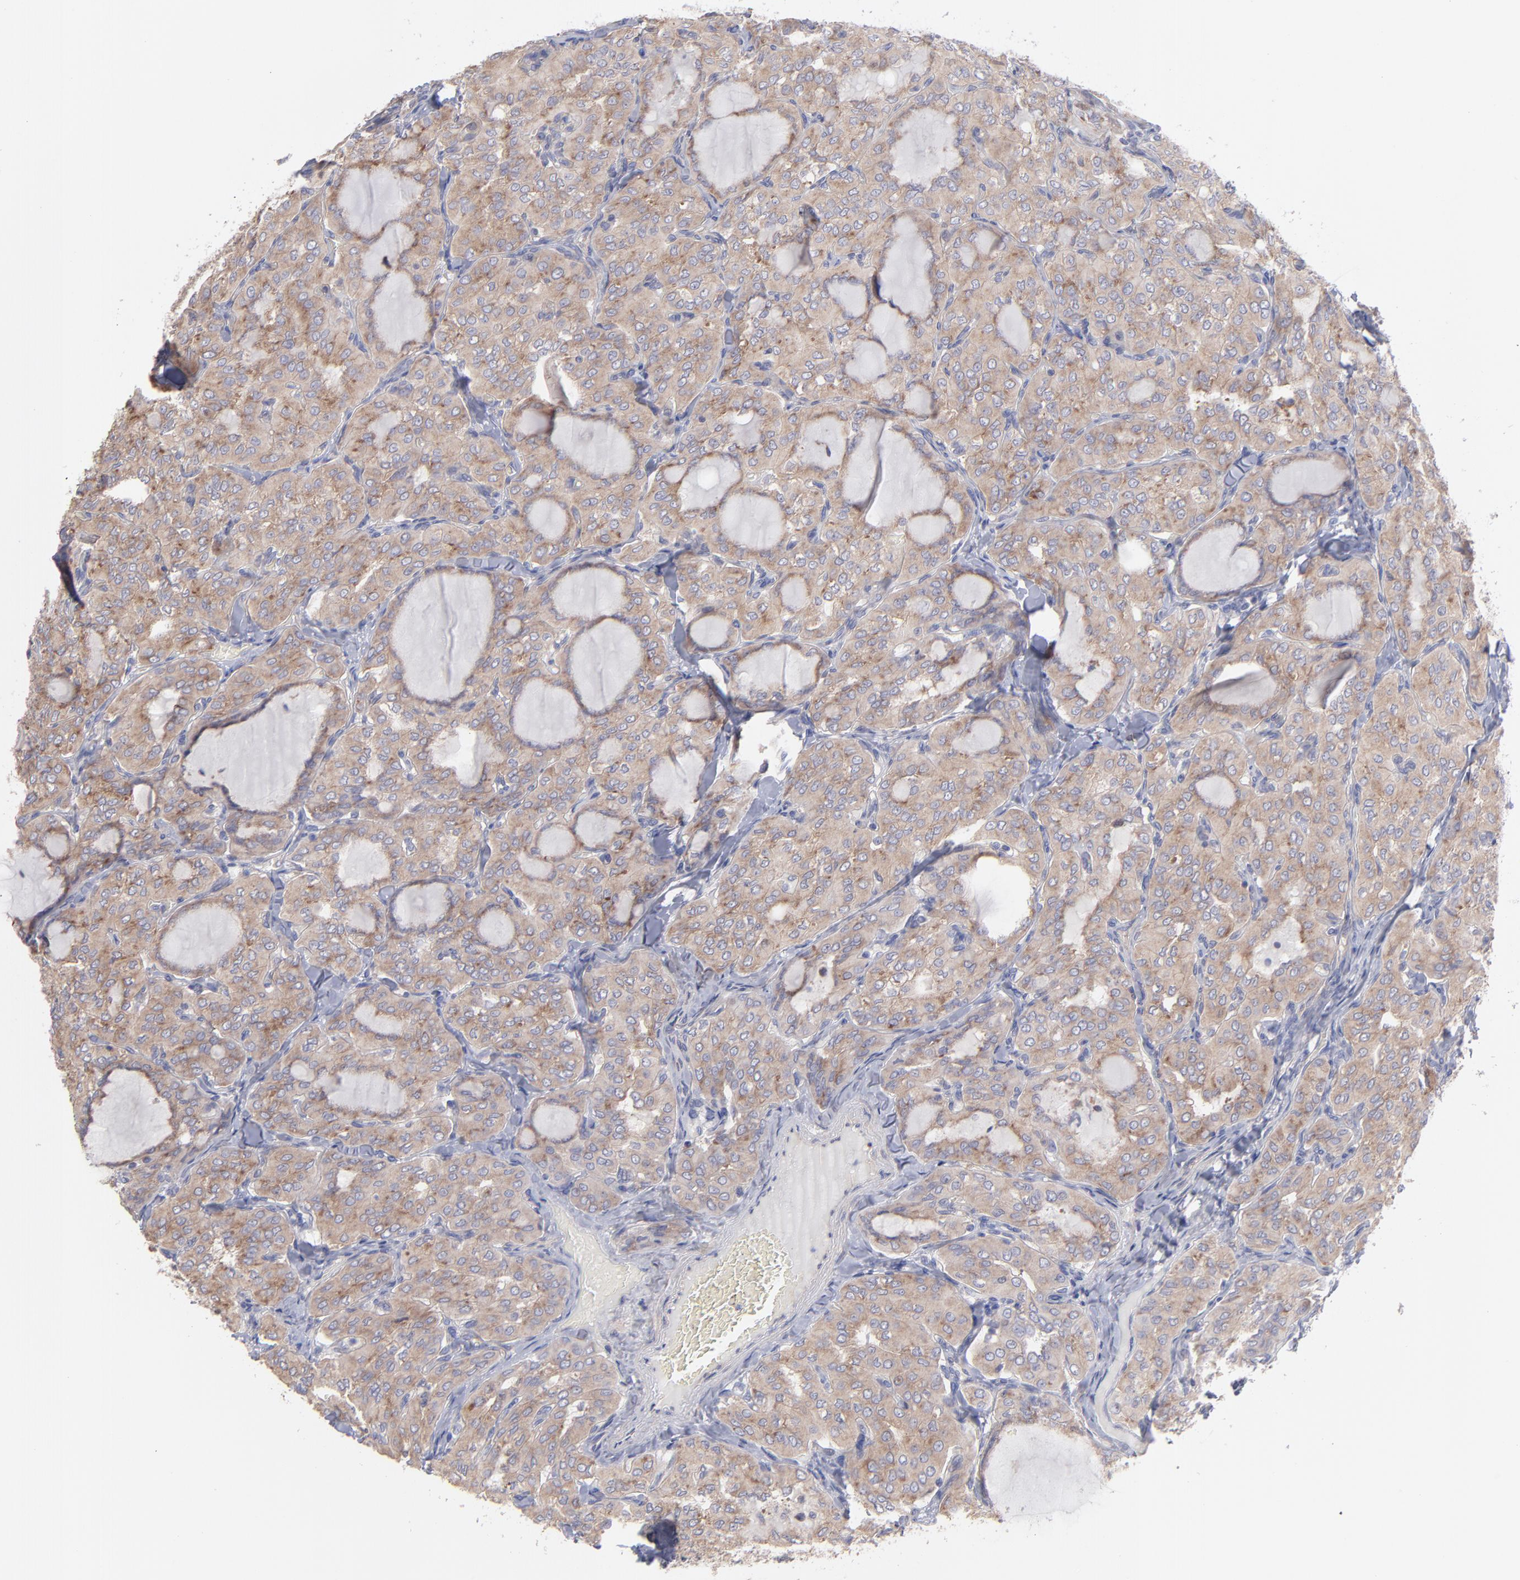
{"staining": {"intensity": "moderate", "quantity": ">75%", "location": "cytoplasmic/membranous"}, "tissue": "thyroid cancer", "cell_type": "Tumor cells", "image_type": "cancer", "snomed": [{"axis": "morphology", "description": "Papillary adenocarcinoma, NOS"}, {"axis": "topography", "description": "Thyroid gland"}], "caption": "Human thyroid cancer stained with a brown dye shows moderate cytoplasmic/membranous positive expression in approximately >75% of tumor cells.", "gene": "RPLP0", "patient": {"sex": "male", "age": 20}}